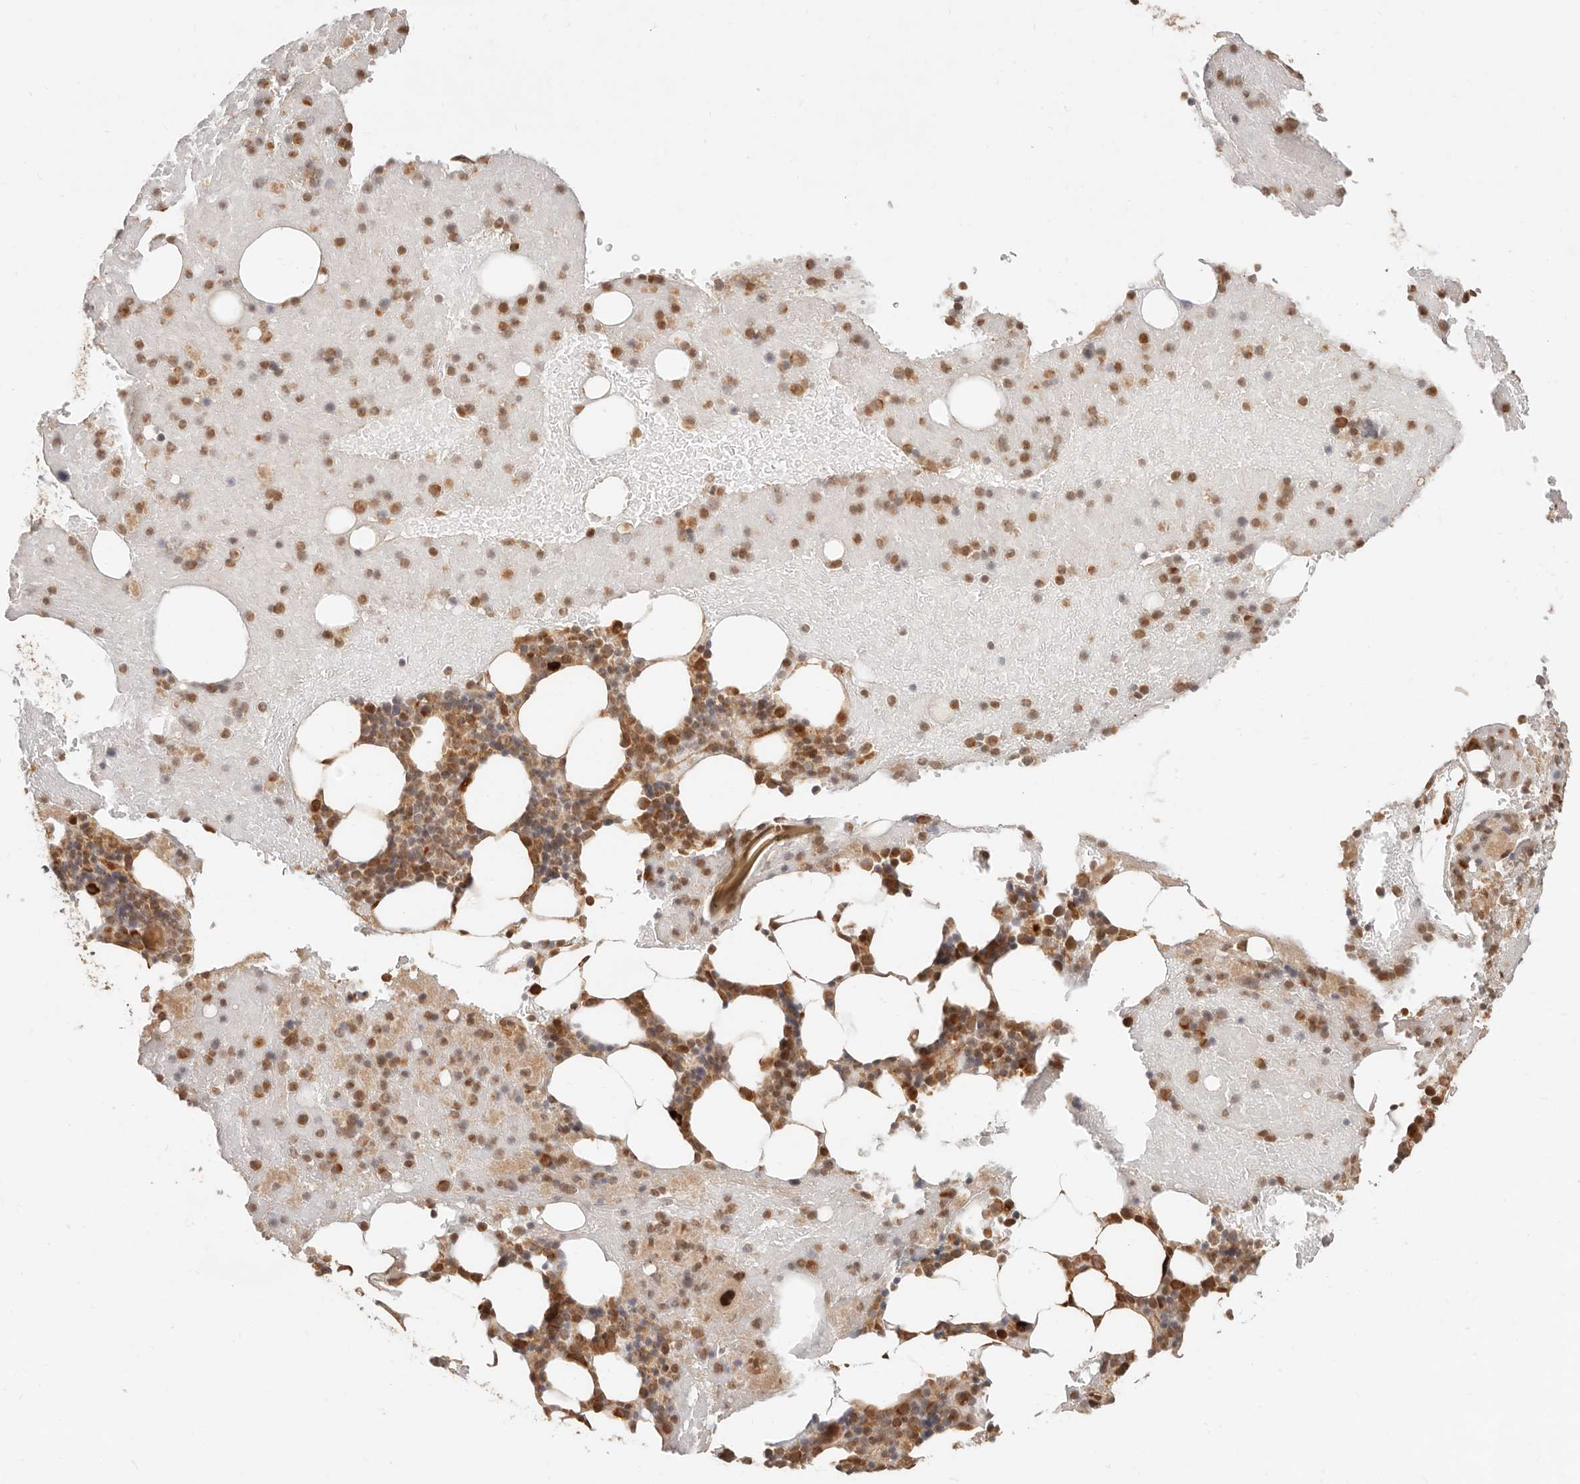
{"staining": {"intensity": "moderate", "quantity": ">75%", "location": "cytoplasmic/membranous"}, "tissue": "bone marrow", "cell_type": "Hematopoietic cells", "image_type": "normal", "snomed": [{"axis": "morphology", "description": "Normal tissue, NOS"}, {"axis": "topography", "description": "Bone marrow"}], "caption": "High-magnification brightfield microscopy of unremarkable bone marrow stained with DAB (3,3'-diaminobenzidine) (brown) and counterstained with hematoxylin (blue). hematopoietic cells exhibit moderate cytoplasmic/membranous staining is identified in about>75% of cells.", "gene": "BAALC", "patient": {"sex": "female", "age": 54}}